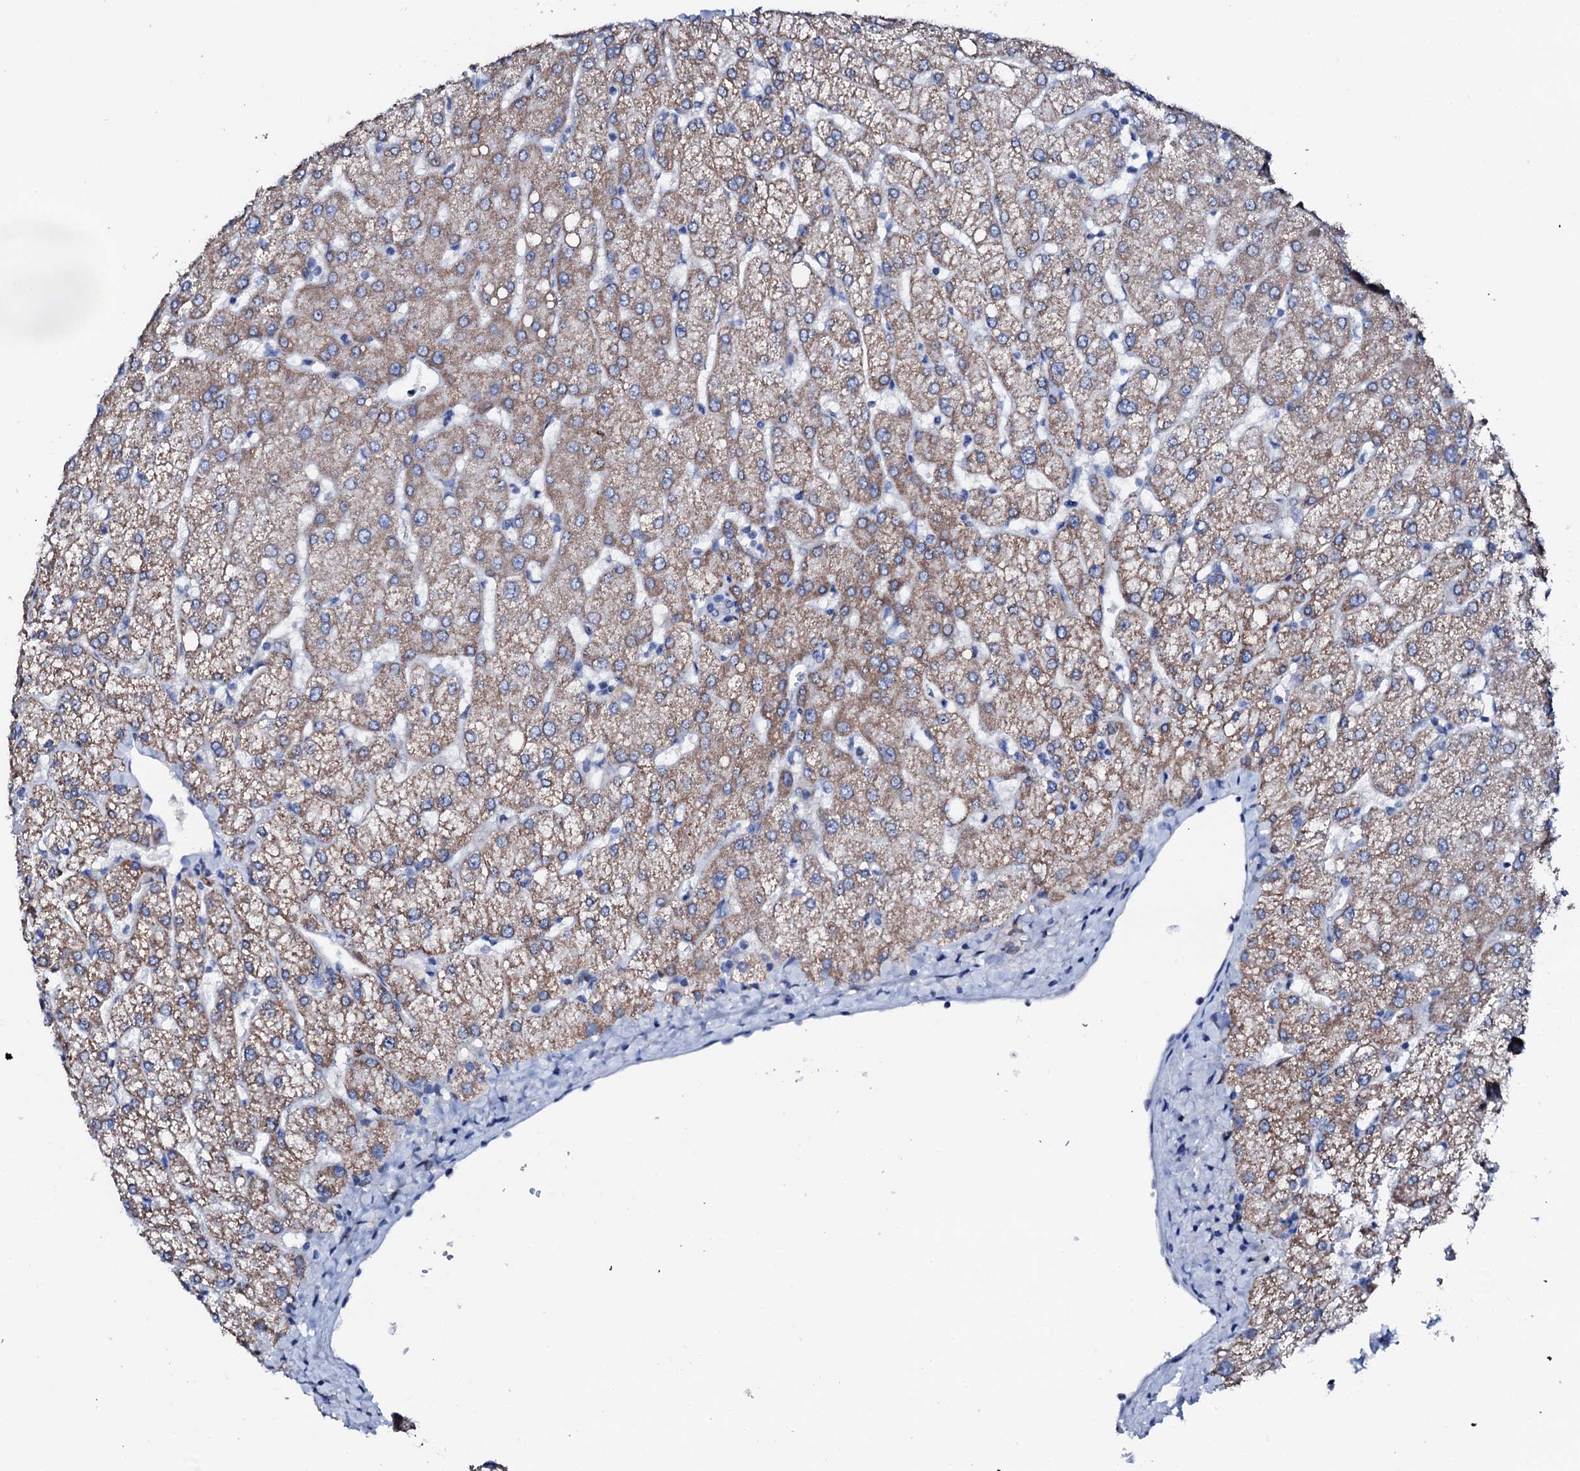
{"staining": {"intensity": "negative", "quantity": "none", "location": "none"}, "tissue": "liver", "cell_type": "Cholangiocytes", "image_type": "normal", "snomed": [{"axis": "morphology", "description": "Normal tissue, NOS"}, {"axis": "topography", "description": "Liver"}], "caption": "DAB immunohistochemical staining of unremarkable human liver exhibits no significant positivity in cholangiocytes.", "gene": "NRIP2", "patient": {"sex": "female", "age": 54}}